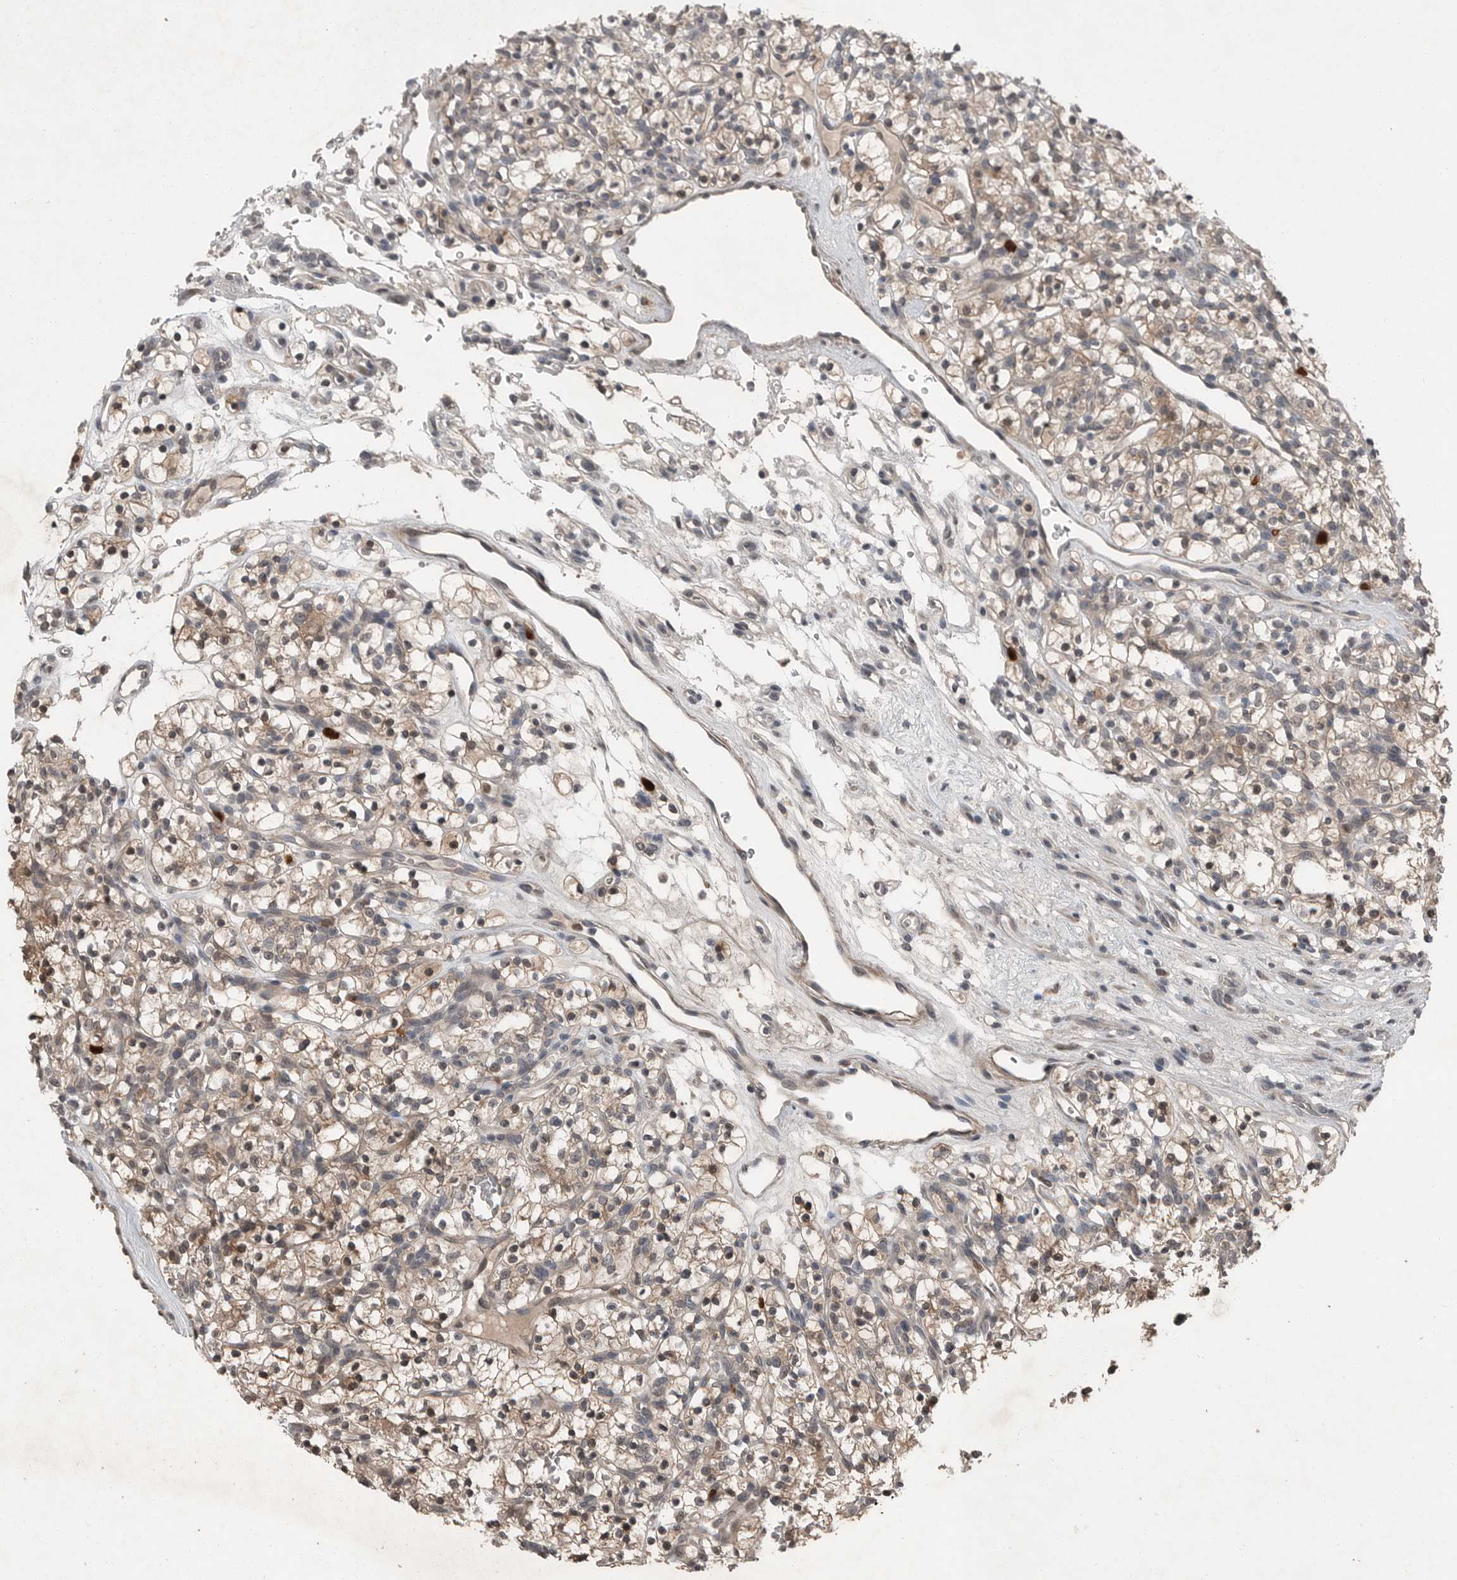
{"staining": {"intensity": "weak", "quantity": ">75%", "location": "cytoplasmic/membranous"}, "tissue": "renal cancer", "cell_type": "Tumor cells", "image_type": "cancer", "snomed": [{"axis": "morphology", "description": "Adenocarcinoma, NOS"}, {"axis": "topography", "description": "Kidney"}], "caption": "IHC of adenocarcinoma (renal) displays low levels of weak cytoplasmic/membranous expression in approximately >75% of tumor cells.", "gene": "SCP2", "patient": {"sex": "female", "age": 57}}